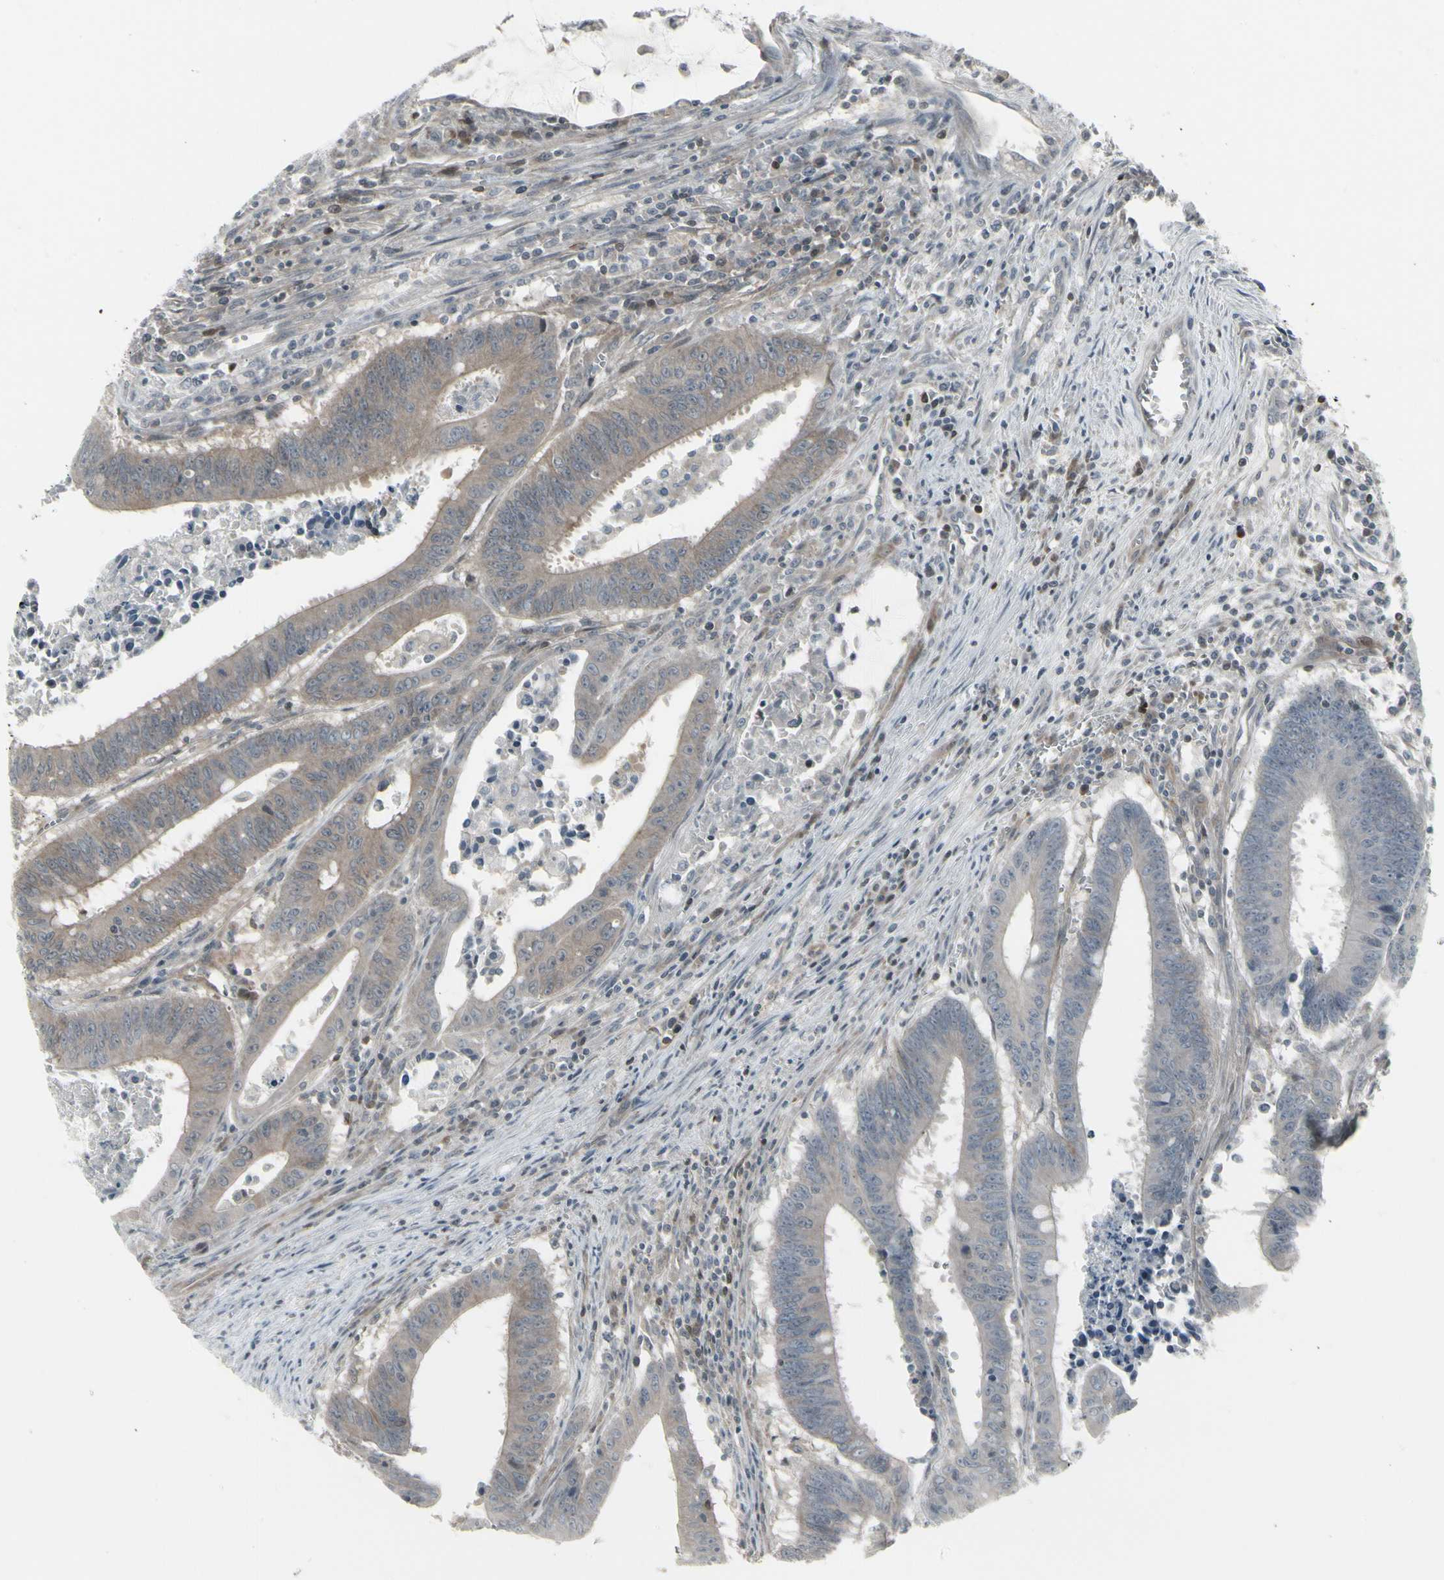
{"staining": {"intensity": "moderate", "quantity": ">75%", "location": "cytoplasmic/membranous"}, "tissue": "colorectal cancer", "cell_type": "Tumor cells", "image_type": "cancer", "snomed": [{"axis": "morphology", "description": "Adenocarcinoma, NOS"}, {"axis": "topography", "description": "Colon"}], "caption": "DAB immunohistochemical staining of human colorectal cancer shows moderate cytoplasmic/membranous protein staining in about >75% of tumor cells.", "gene": "IGFBP6", "patient": {"sex": "male", "age": 45}}